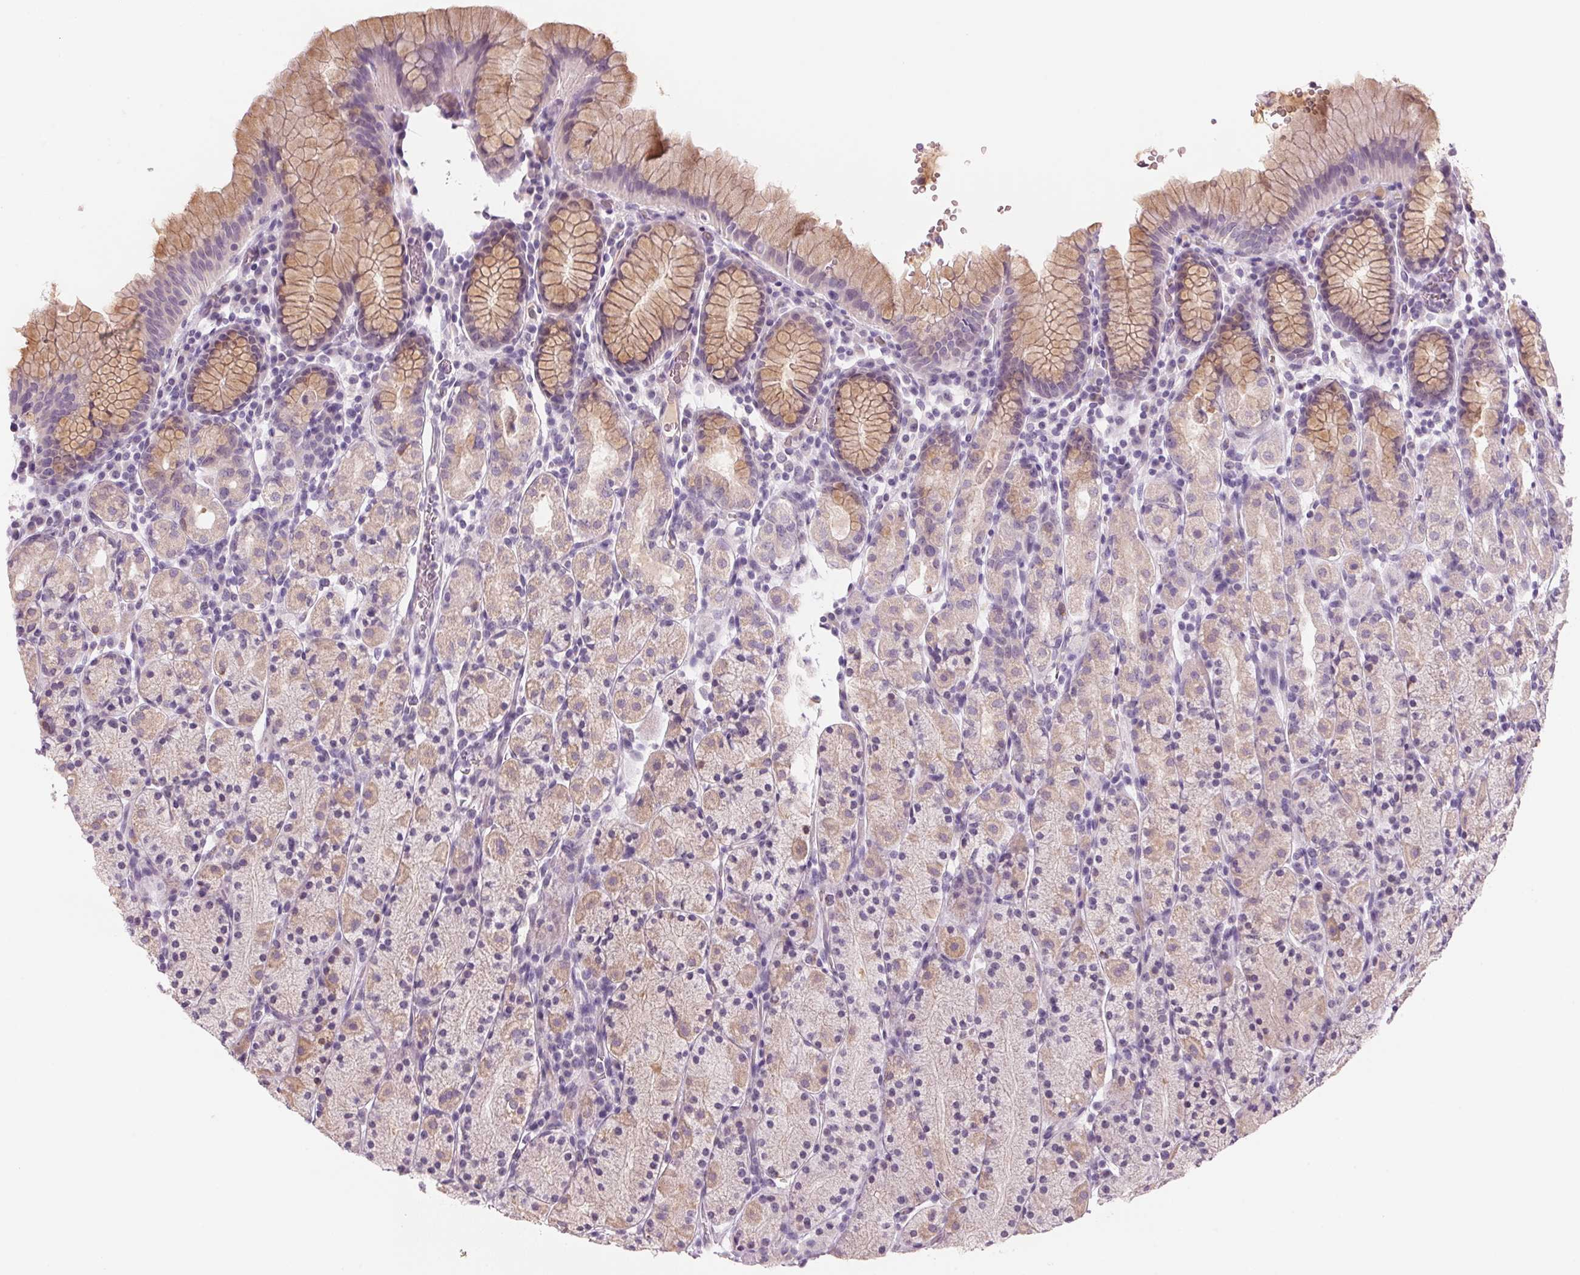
{"staining": {"intensity": "moderate", "quantity": "25%-75%", "location": "cytoplasmic/membranous"}, "tissue": "stomach", "cell_type": "Glandular cells", "image_type": "normal", "snomed": [{"axis": "morphology", "description": "Normal tissue, NOS"}, {"axis": "topography", "description": "Stomach, upper"}, {"axis": "topography", "description": "Stomach"}], "caption": "Protein expression analysis of benign stomach demonstrates moderate cytoplasmic/membranous expression in approximately 25%-75% of glandular cells. (Brightfield microscopy of DAB IHC at high magnification).", "gene": "ADAM20", "patient": {"sex": "male", "age": 62}}